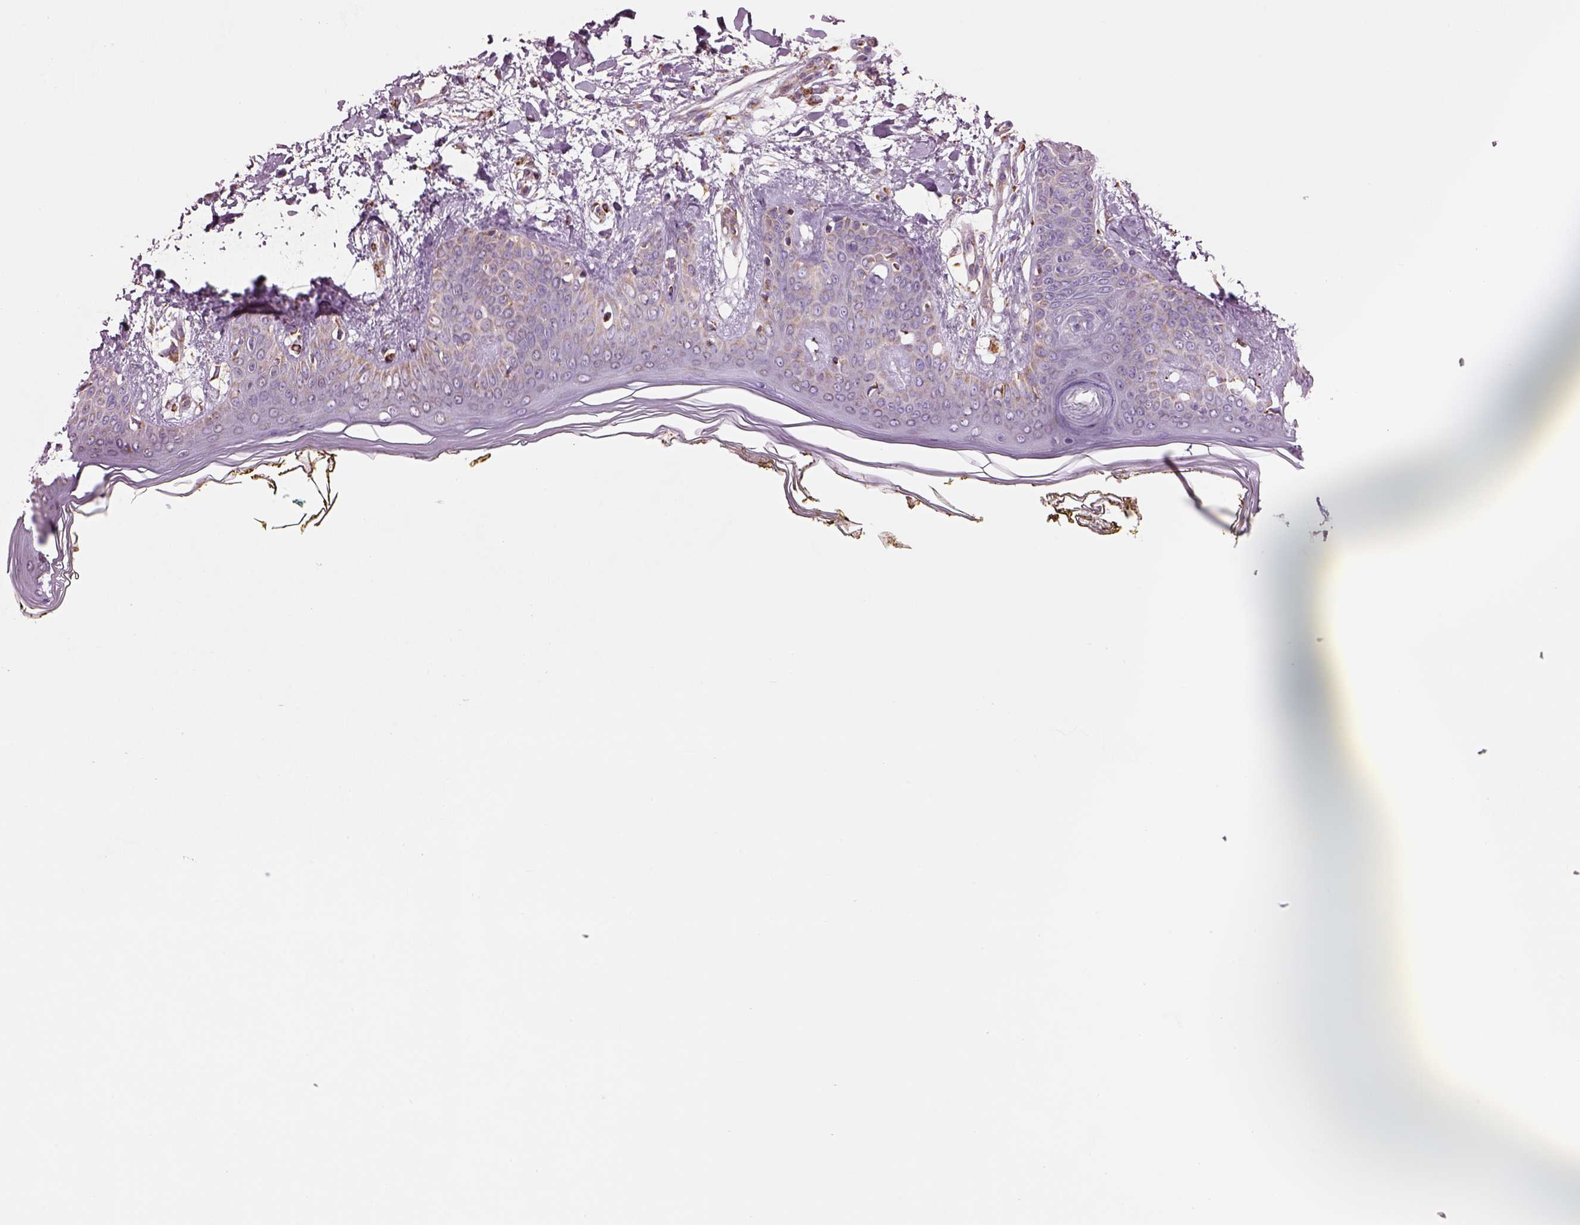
{"staining": {"intensity": "negative", "quantity": "none", "location": "none"}, "tissue": "skin", "cell_type": "Fibroblasts", "image_type": "normal", "snomed": [{"axis": "morphology", "description": "Normal tissue, NOS"}, {"axis": "topography", "description": "Skin"}], "caption": "High magnification brightfield microscopy of unremarkable skin stained with DAB (brown) and counterstained with hematoxylin (blue): fibroblasts show no significant staining.", "gene": "SLC25A24", "patient": {"sex": "female", "age": 34}}